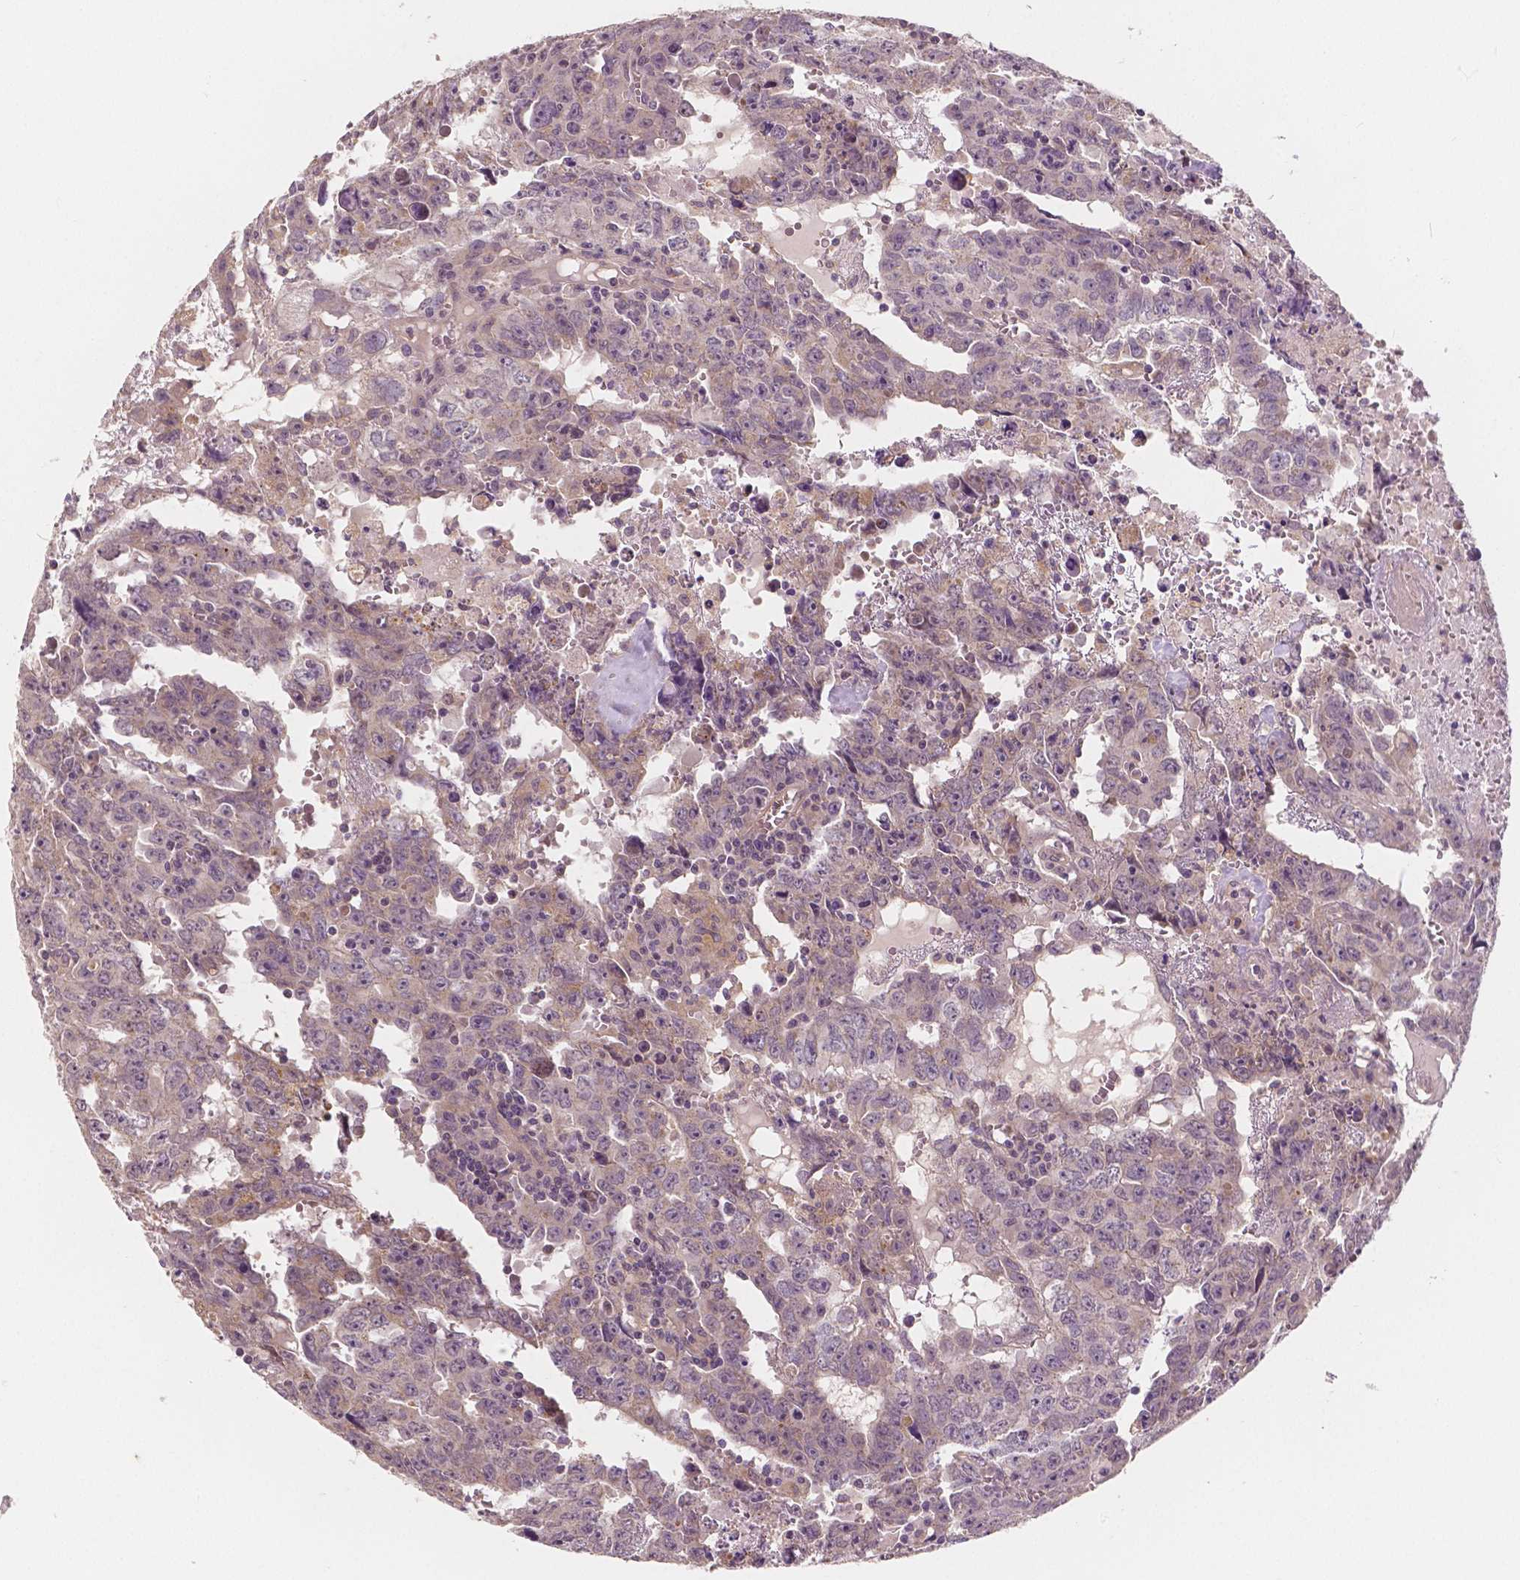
{"staining": {"intensity": "weak", "quantity": "<25%", "location": "cytoplasmic/membranous"}, "tissue": "testis cancer", "cell_type": "Tumor cells", "image_type": "cancer", "snomed": [{"axis": "morphology", "description": "Carcinoma, Embryonal, NOS"}, {"axis": "topography", "description": "Testis"}], "caption": "DAB immunohistochemical staining of human testis embryonal carcinoma demonstrates no significant expression in tumor cells.", "gene": "SNX12", "patient": {"sex": "male", "age": 22}}